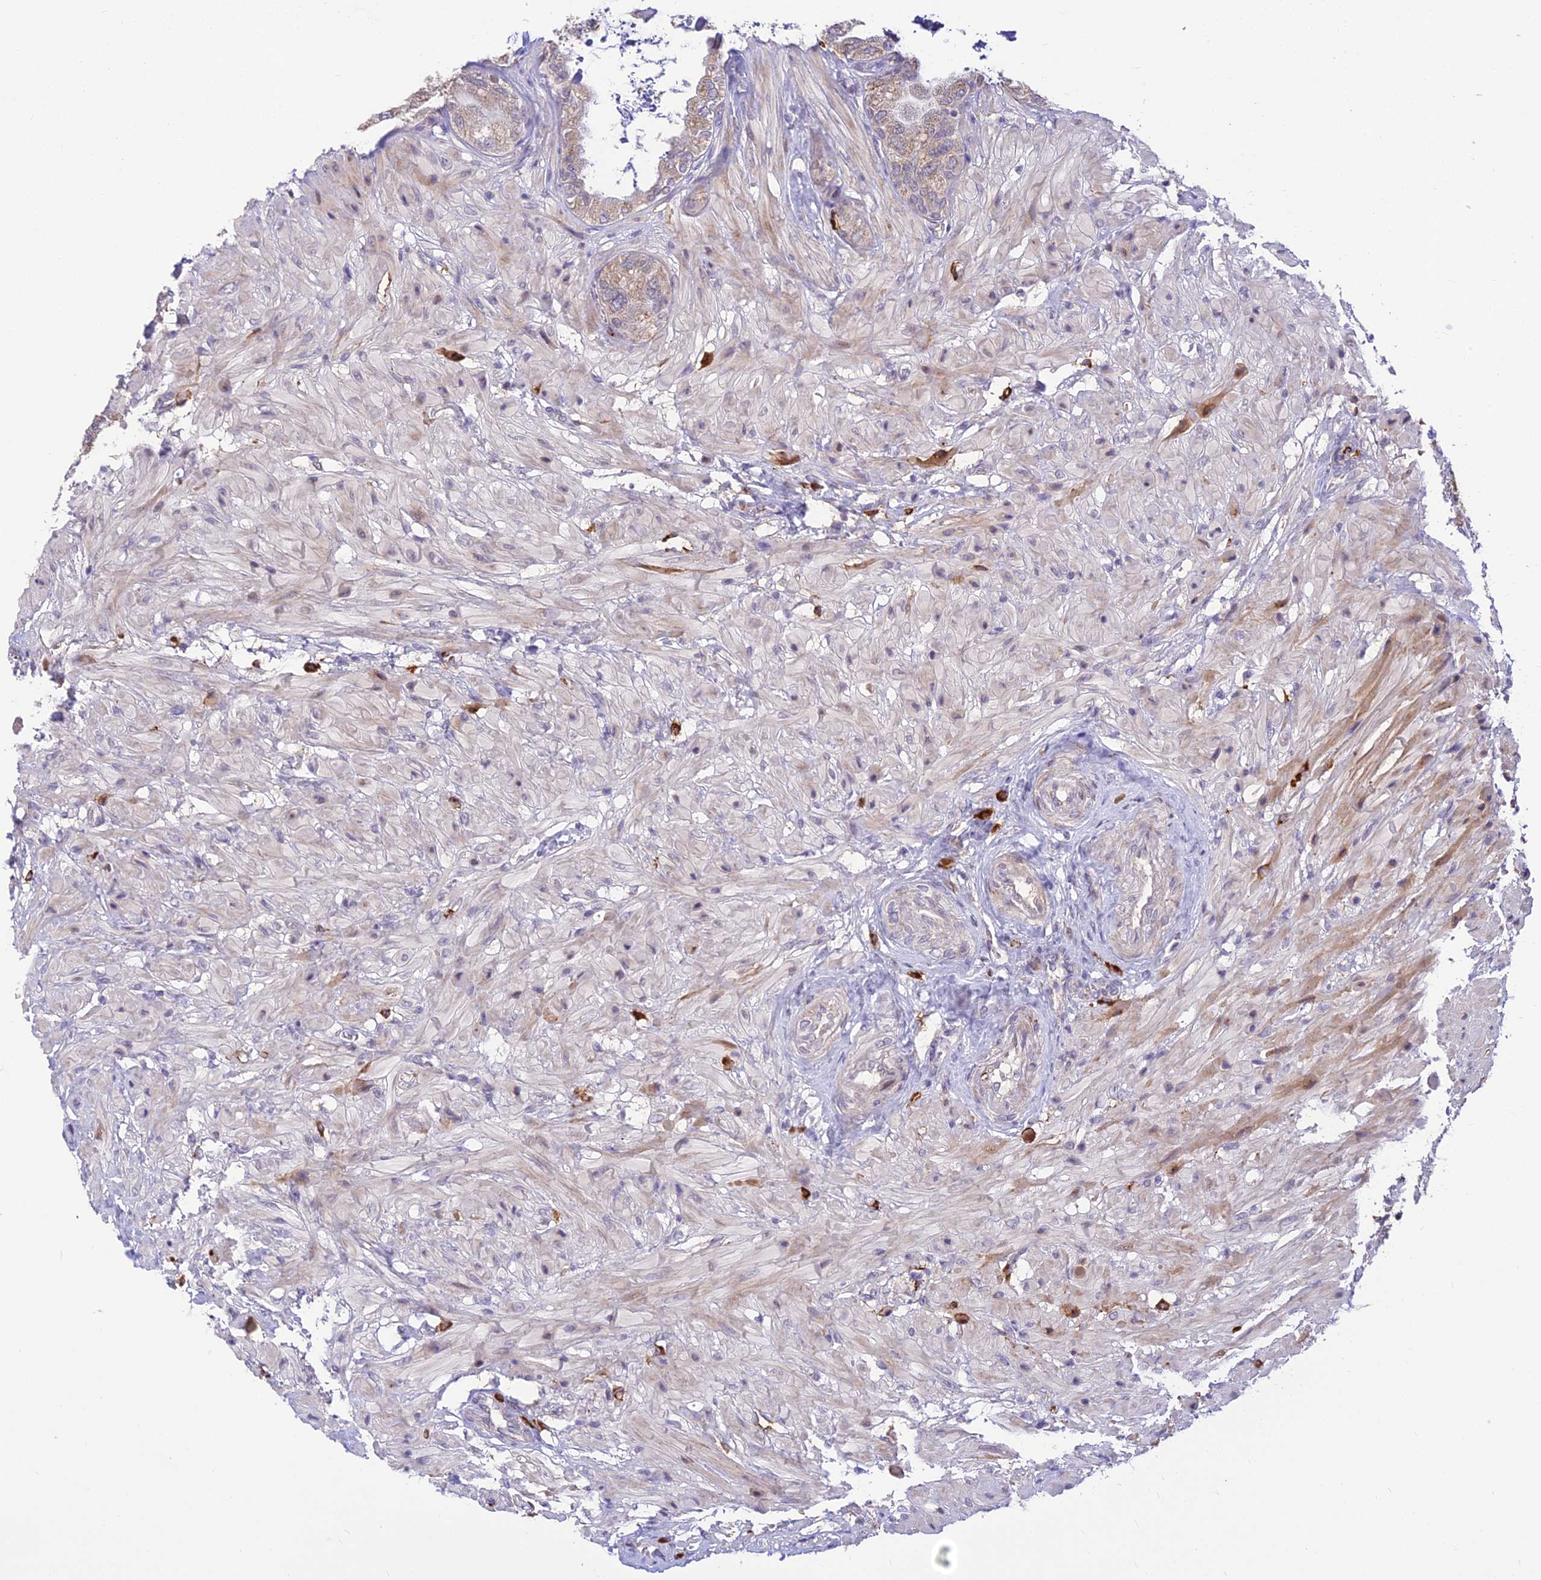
{"staining": {"intensity": "weak", "quantity": "<25%", "location": "cytoplasmic/membranous"}, "tissue": "seminal vesicle", "cell_type": "Glandular cells", "image_type": "normal", "snomed": [{"axis": "morphology", "description": "Normal tissue, NOS"}, {"axis": "topography", "description": "Seminal veicle"}], "caption": "An immunohistochemistry (IHC) histopathology image of unremarkable seminal vesicle is shown. There is no staining in glandular cells of seminal vesicle. (Immunohistochemistry, brightfield microscopy, high magnification).", "gene": "ASPDH", "patient": {"sex": "male", "age": 63}}